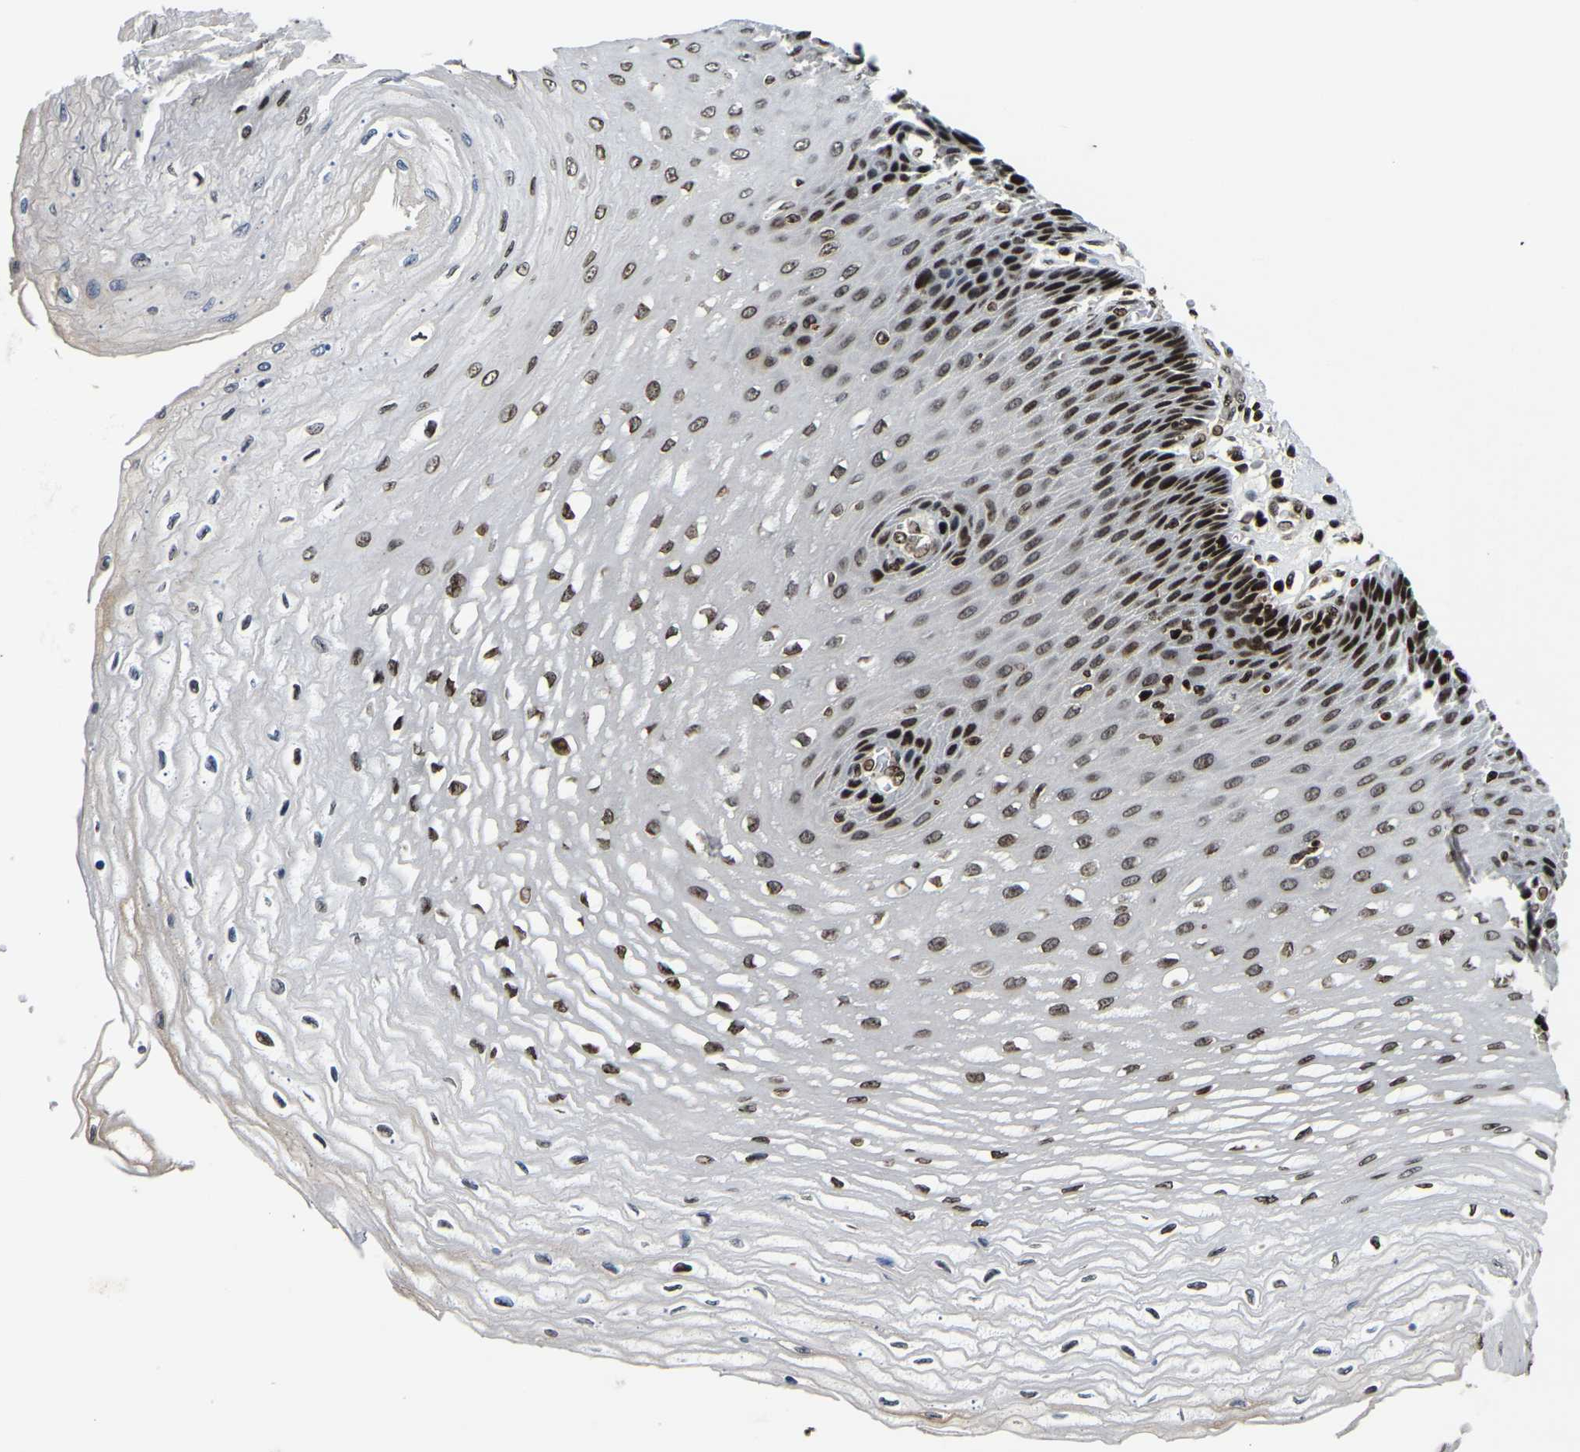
{"staining": {"intensity": "strong", "quantity": "25%-75%", "location": "cytoplasmic/membranous"}, "tissue": "esophagus", "cell_type": "Squamous epithelial cells", "image_type": "normal", "snomed": [{"axis": "morphology", "description": "Normal tissue, NOS"}, {"axis": "topography", "description": "Esophagus"}], "caption": "Immunohistochemical staining of benign esophagus displays strong cytoplasmic/membranous protein positivity in about 25%-75% of squamous epithelial cells.", "gene": "LRRC61", "patient": {"sex": "female", "age": 72}}